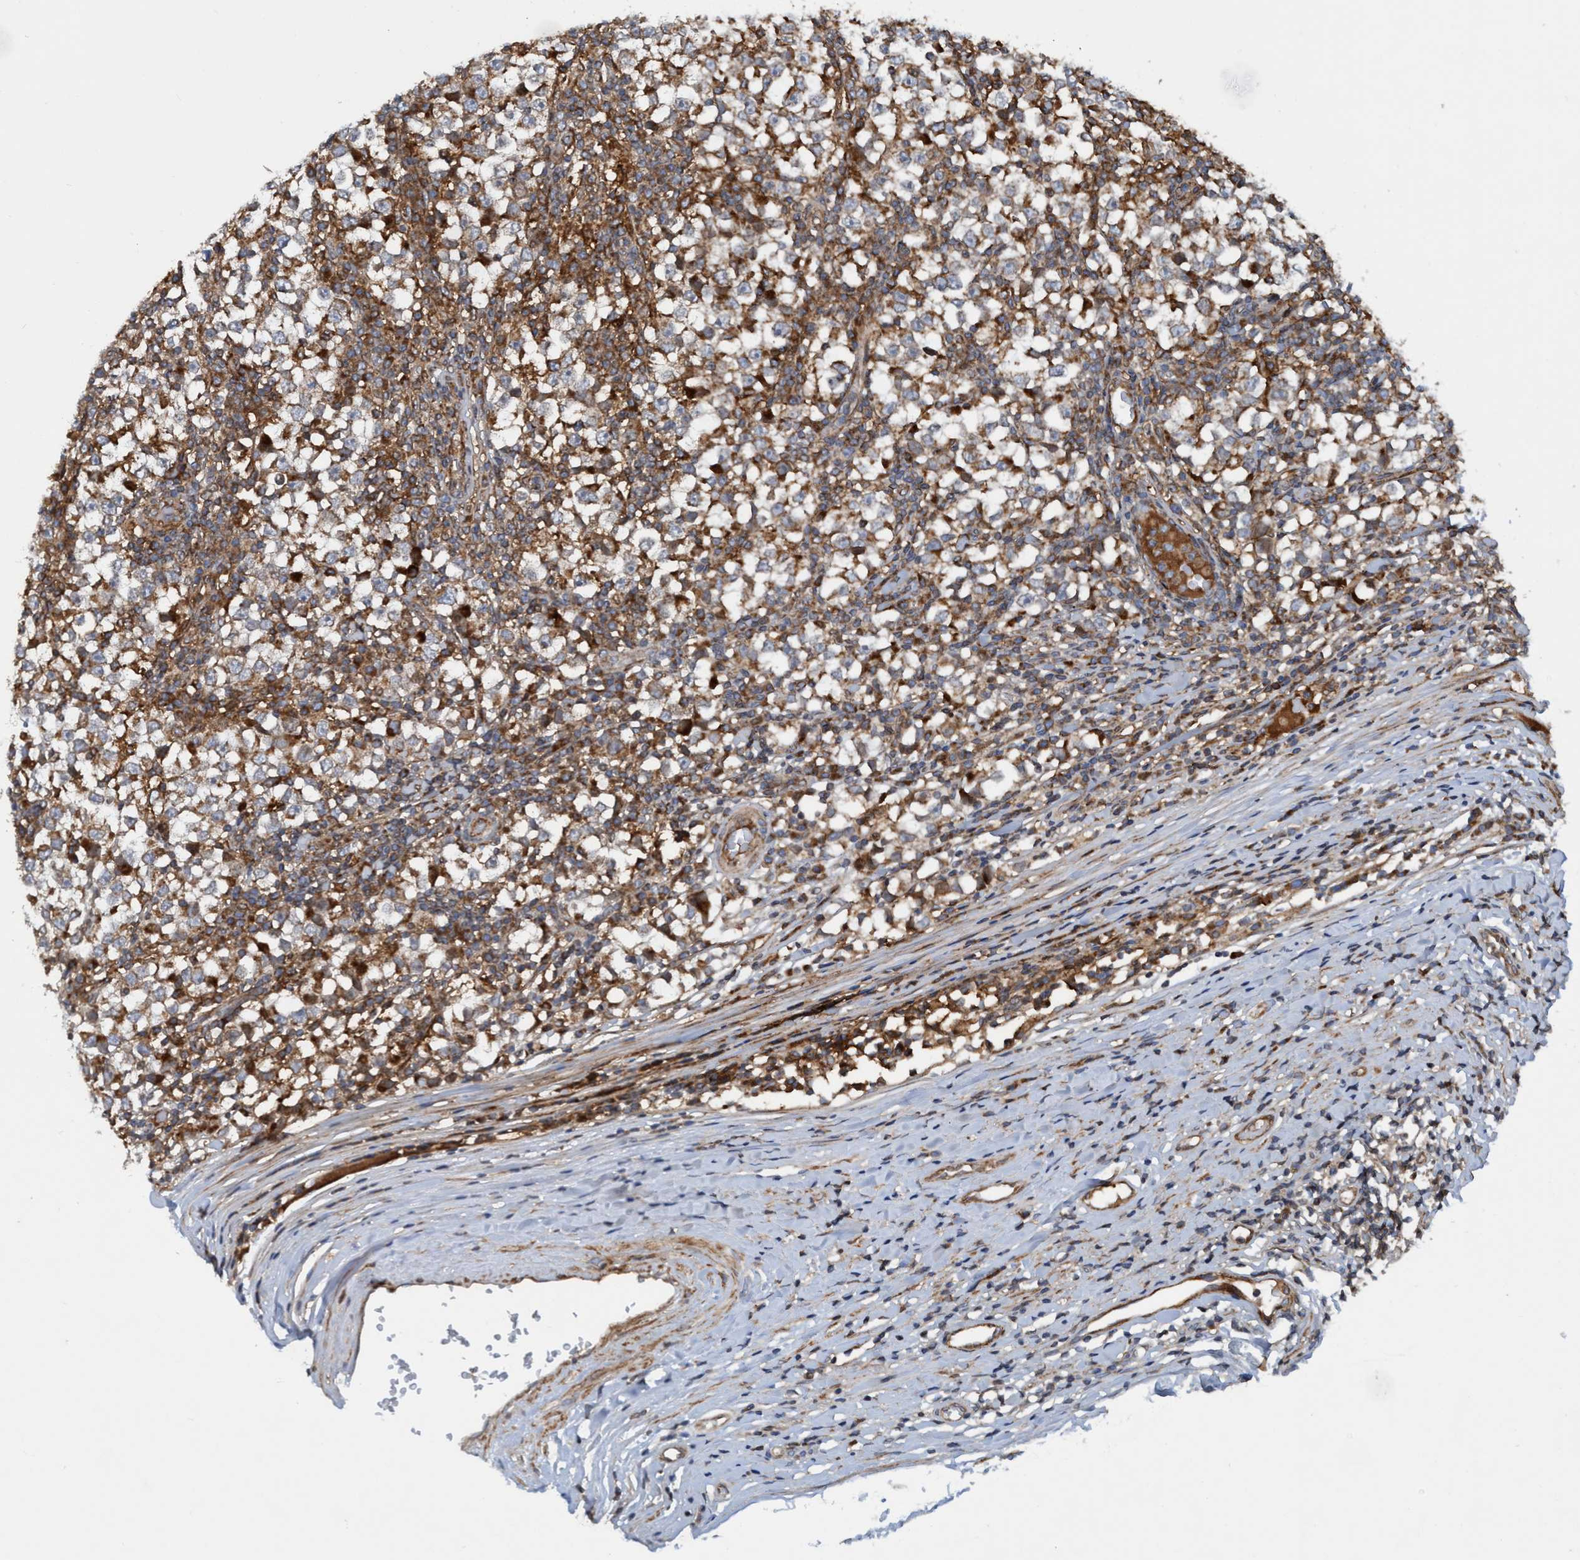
{"staining": {"intensity": "moderate", "quantity": "25%-75%", "location": "cytoplasmic/membranous"}, "tissue": "testis cancer", "cell_type": "Tumor cells", "image_type": "cancer", "snomed": [{"axis": "morphology", "description": "Seminoma, NOS"}, {"axis": "topography", "description": "Testis"}], "caption": "A brown stain highlights moderate cytoplasmic/membranous expression of a protein in testis seminoma tumor cells. The staining is performed using DAB (3,3'-diaminobenzidine) brown chromogen to label protein expression. The nuclei are counter-stained blue using hematoxylin.", "gene": "SLC16A3", "patient": {"sex": "male", "age": 65}}